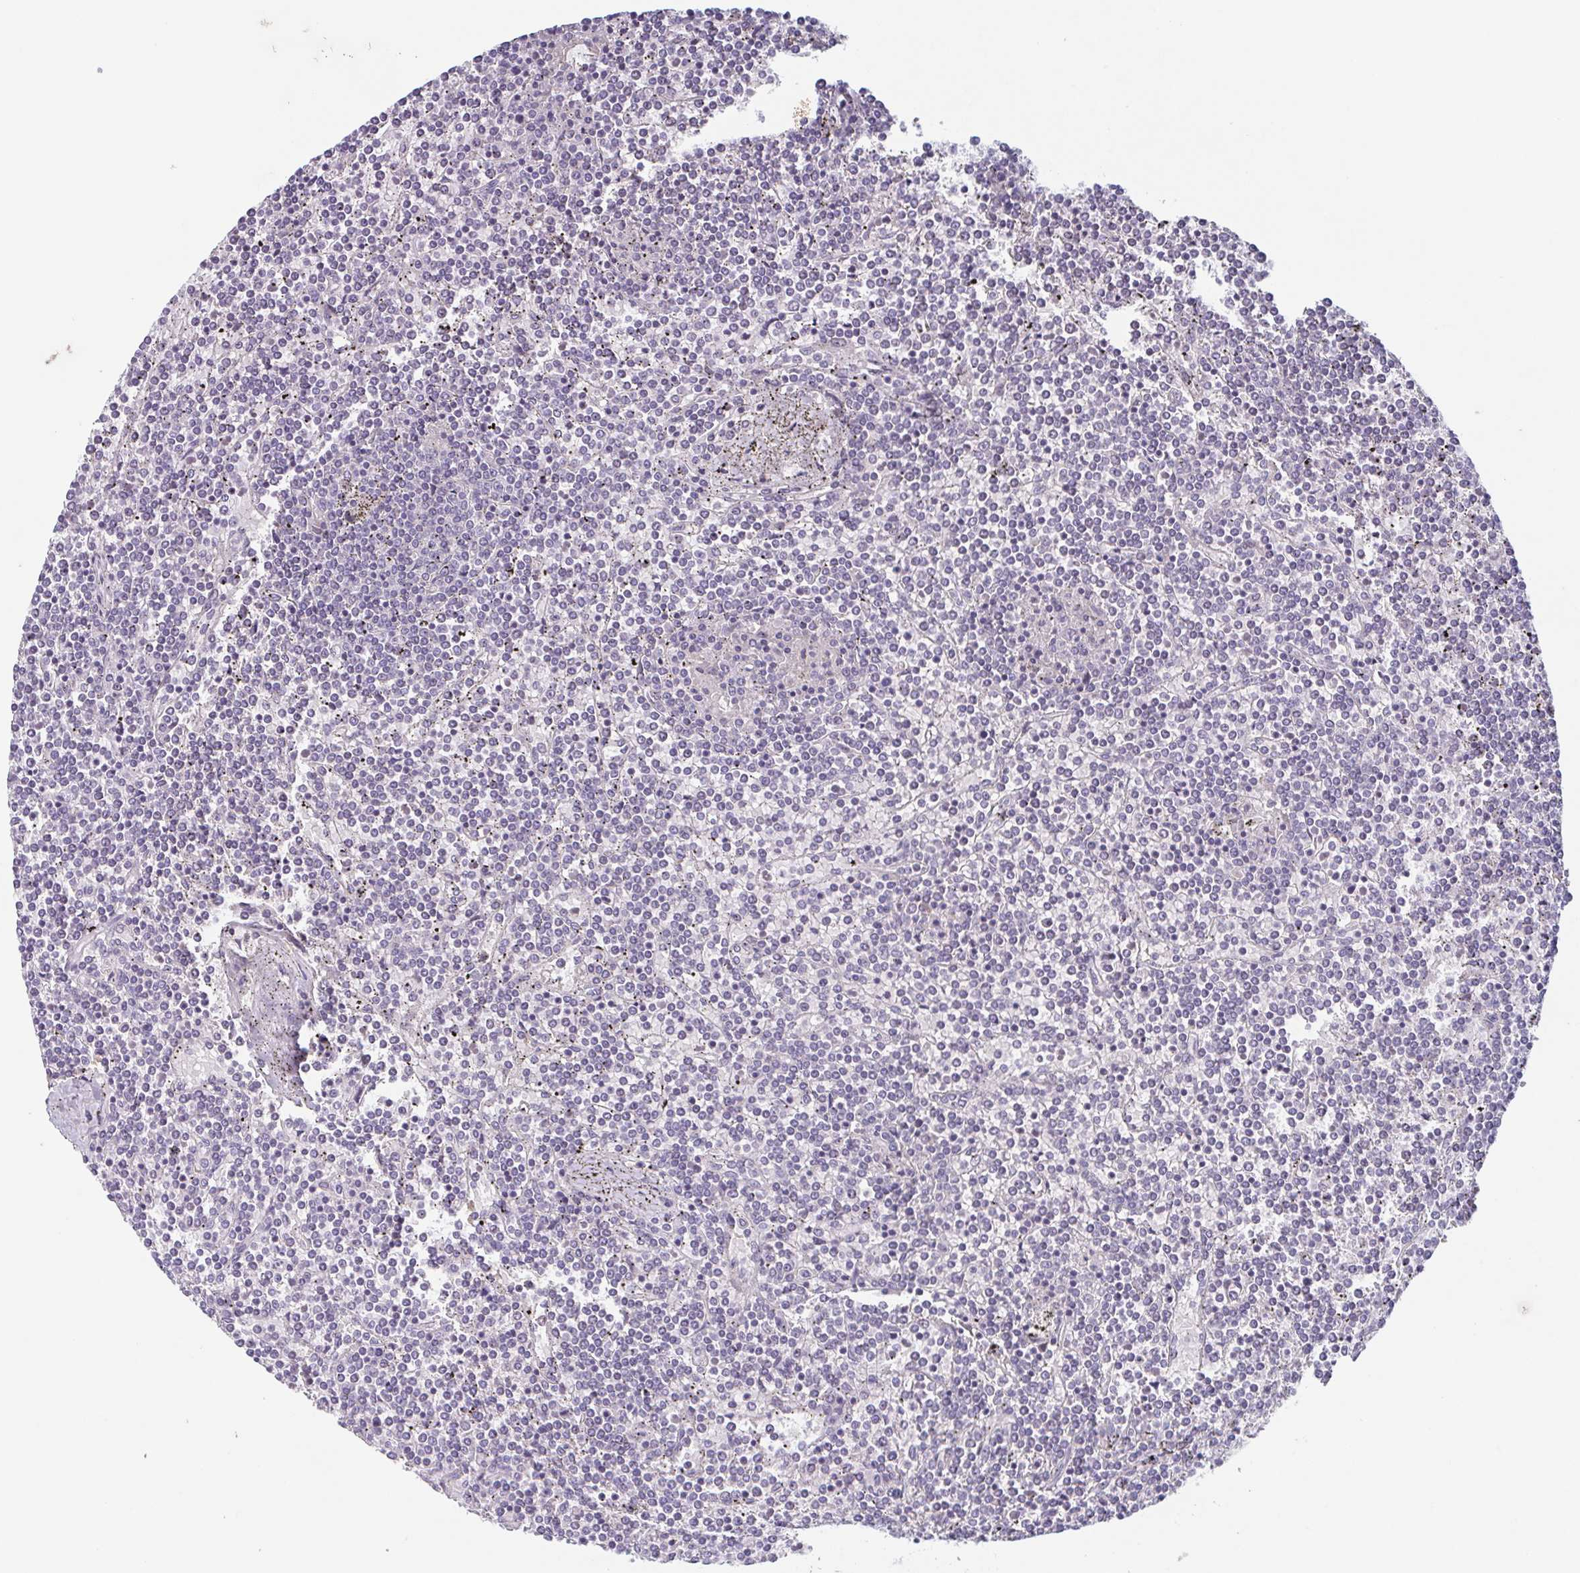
{"staining": {"intensity": "negative", "quantity": "none", "location": "none"}, "tissue": "lymphoma", "cell_type": "Tumor cells", "image_type": "cancer", "snomed": [{"axis": "morphology", "description": "Malignant lymphoma, non-Hodgkin's type, Low grade"}, {"axis": "topography", "description": "Spleen"}], "caption": "This is a image of IHC staining of low-grade malignant lymphoma, non-Hodgkin's type, which shows no staining in tumor cells.", "gene": "GHRL", "patient": {"sex": "female", "age": 19}}